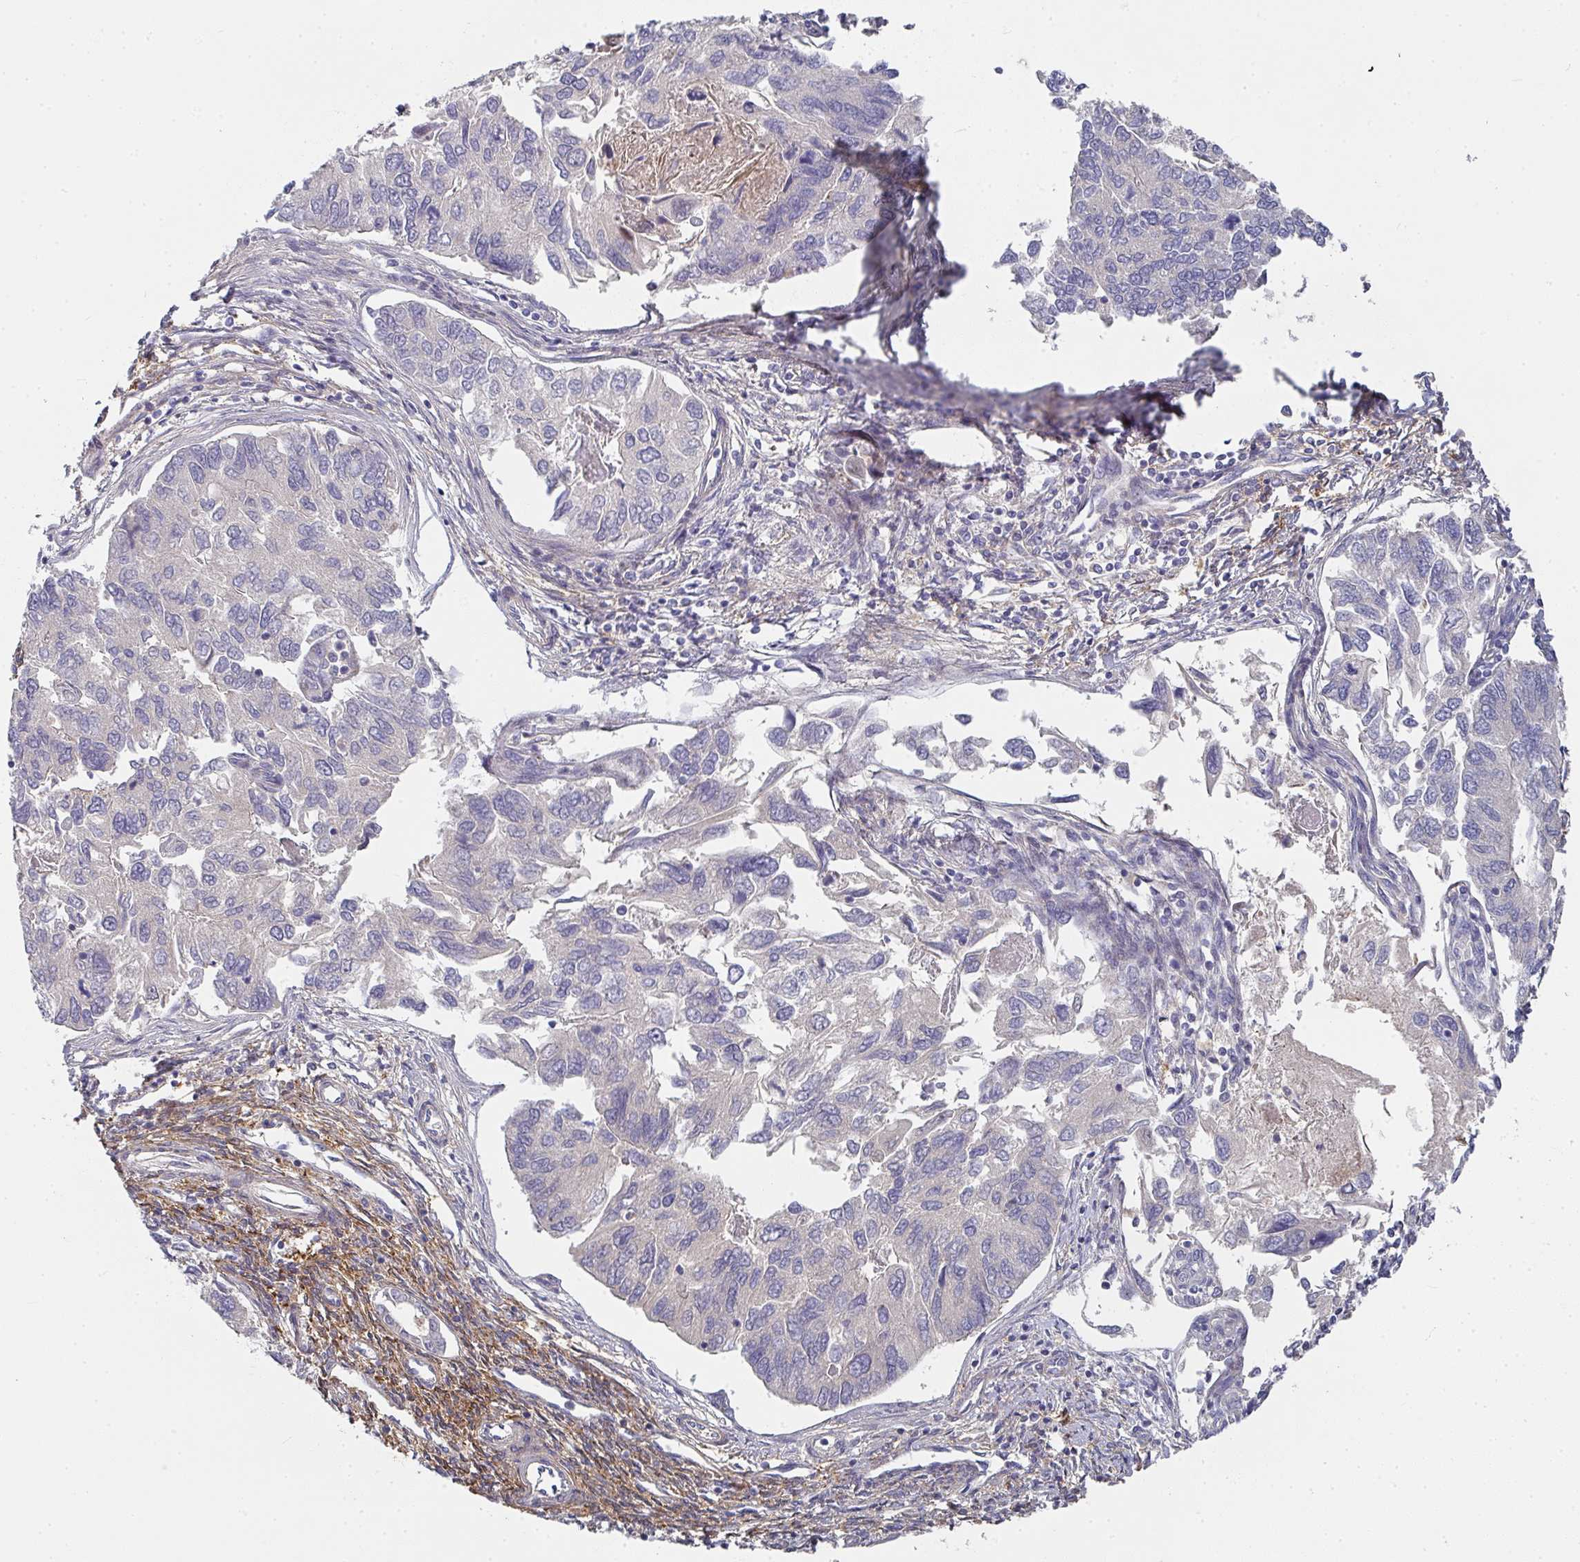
{"staining": {"intensity": "negative", "quantity": "none", "location": "none"}, "tissue": "endometrial cancer", "cell_type": "Tumor cells", "image_type": "cancer", "snomed": [{"axis": "morphology", "description": "Carcinoma, NOS"}, {"axis": "topography", "description": "Uterus"}], "caption": "Photomicrograph shows no significant protein expression in tumor cells of carcinoma (endometrial).", "gene": "RHEBL1", "patient": {"sex": "female", "age": 76}}